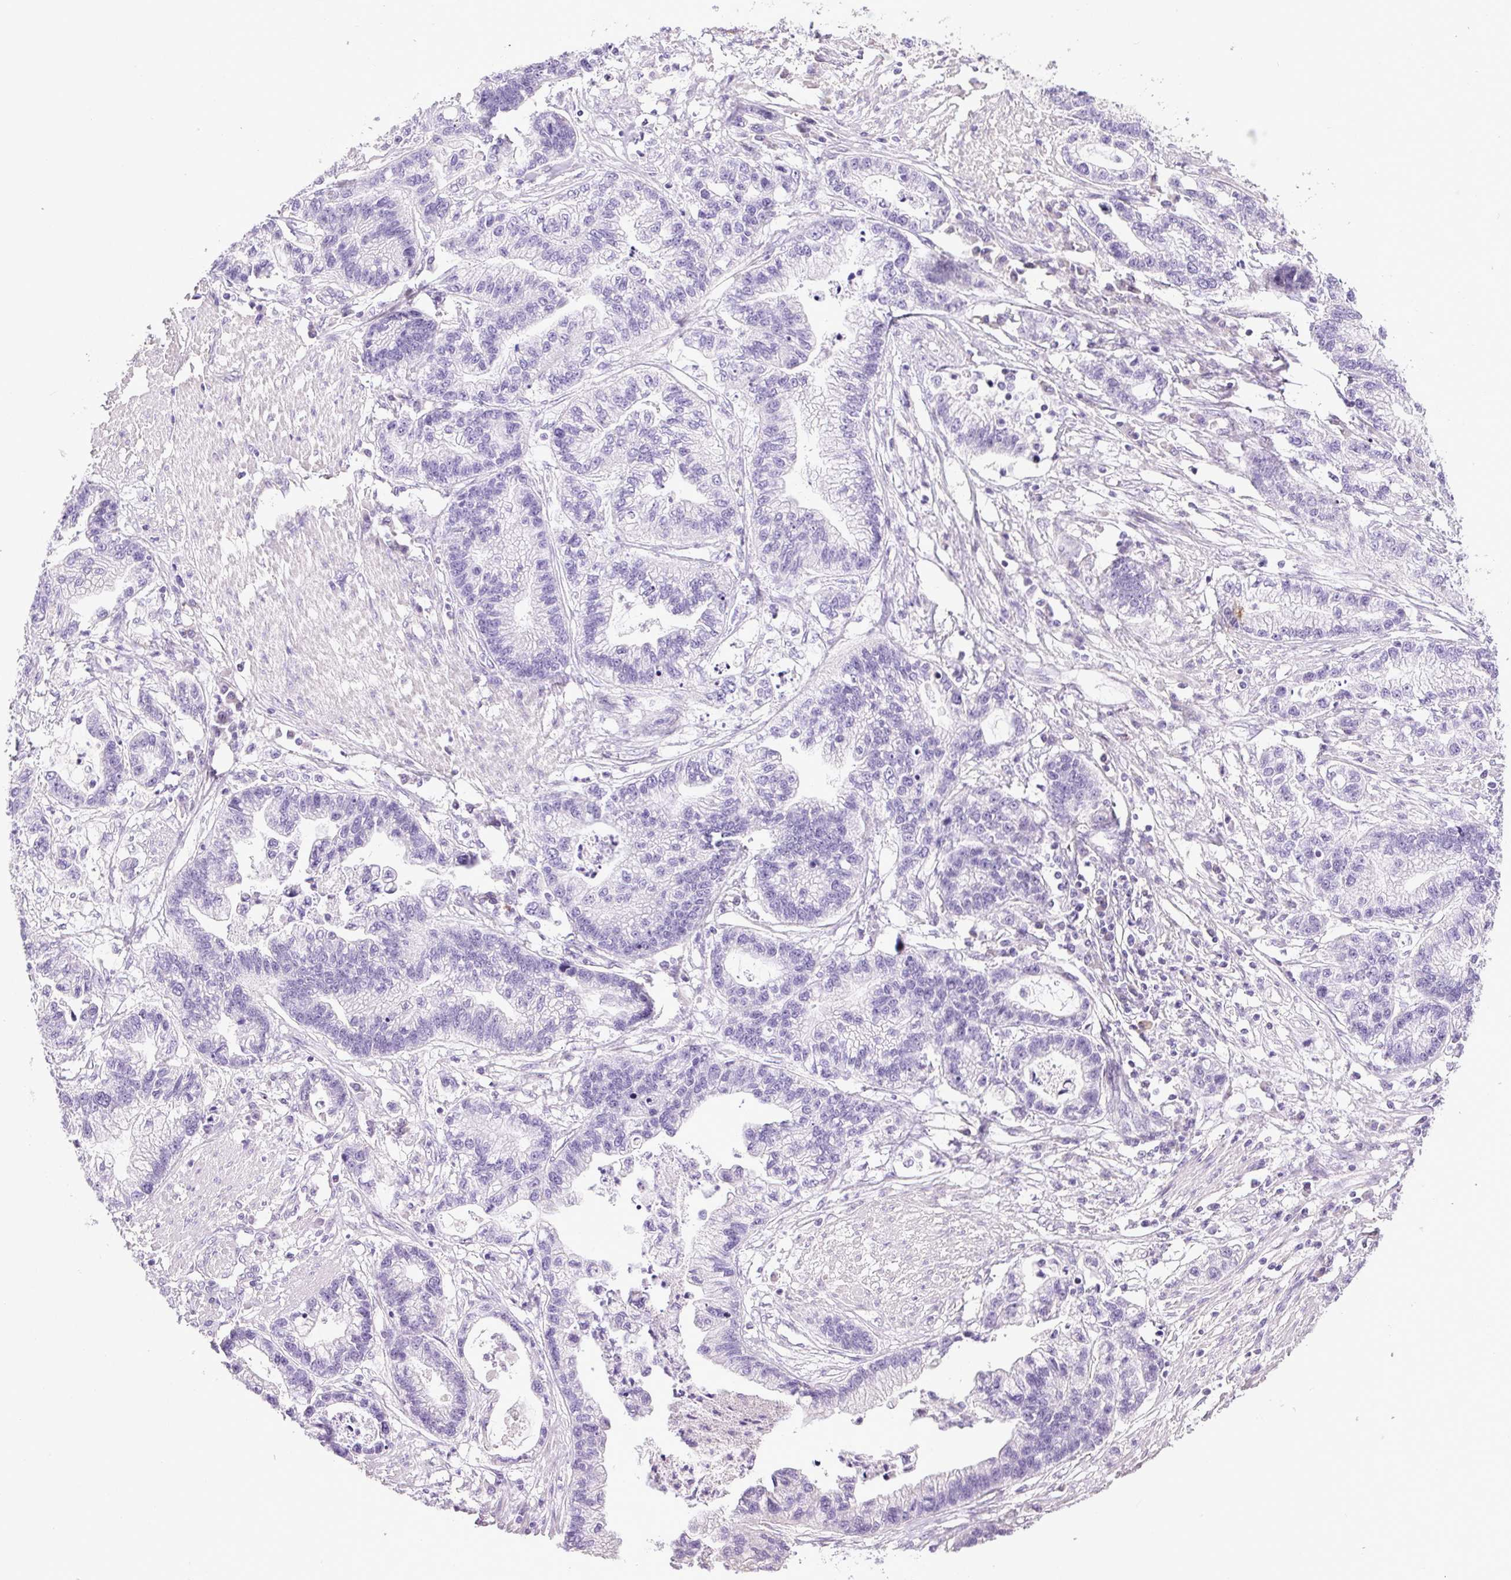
{"staining": {"intensity": "negative", "quantity": "none", "location": "none"}, "tissue": "stomach cancer", "cell_type": "Tumor cells", "image_type": "cancer", "snomed": [{"axis": "morphology", "description": "Adenocarcinoma, NOS"}, {"axis": "topography", "description": "Stomach"}], "caption": "Human adenocarcinoma (stomach) stained for a protein using IHC demonstrates no staining in tumor cells.", "gene": "SYCE2", "patient": {"sex": "male", "age": 83}}